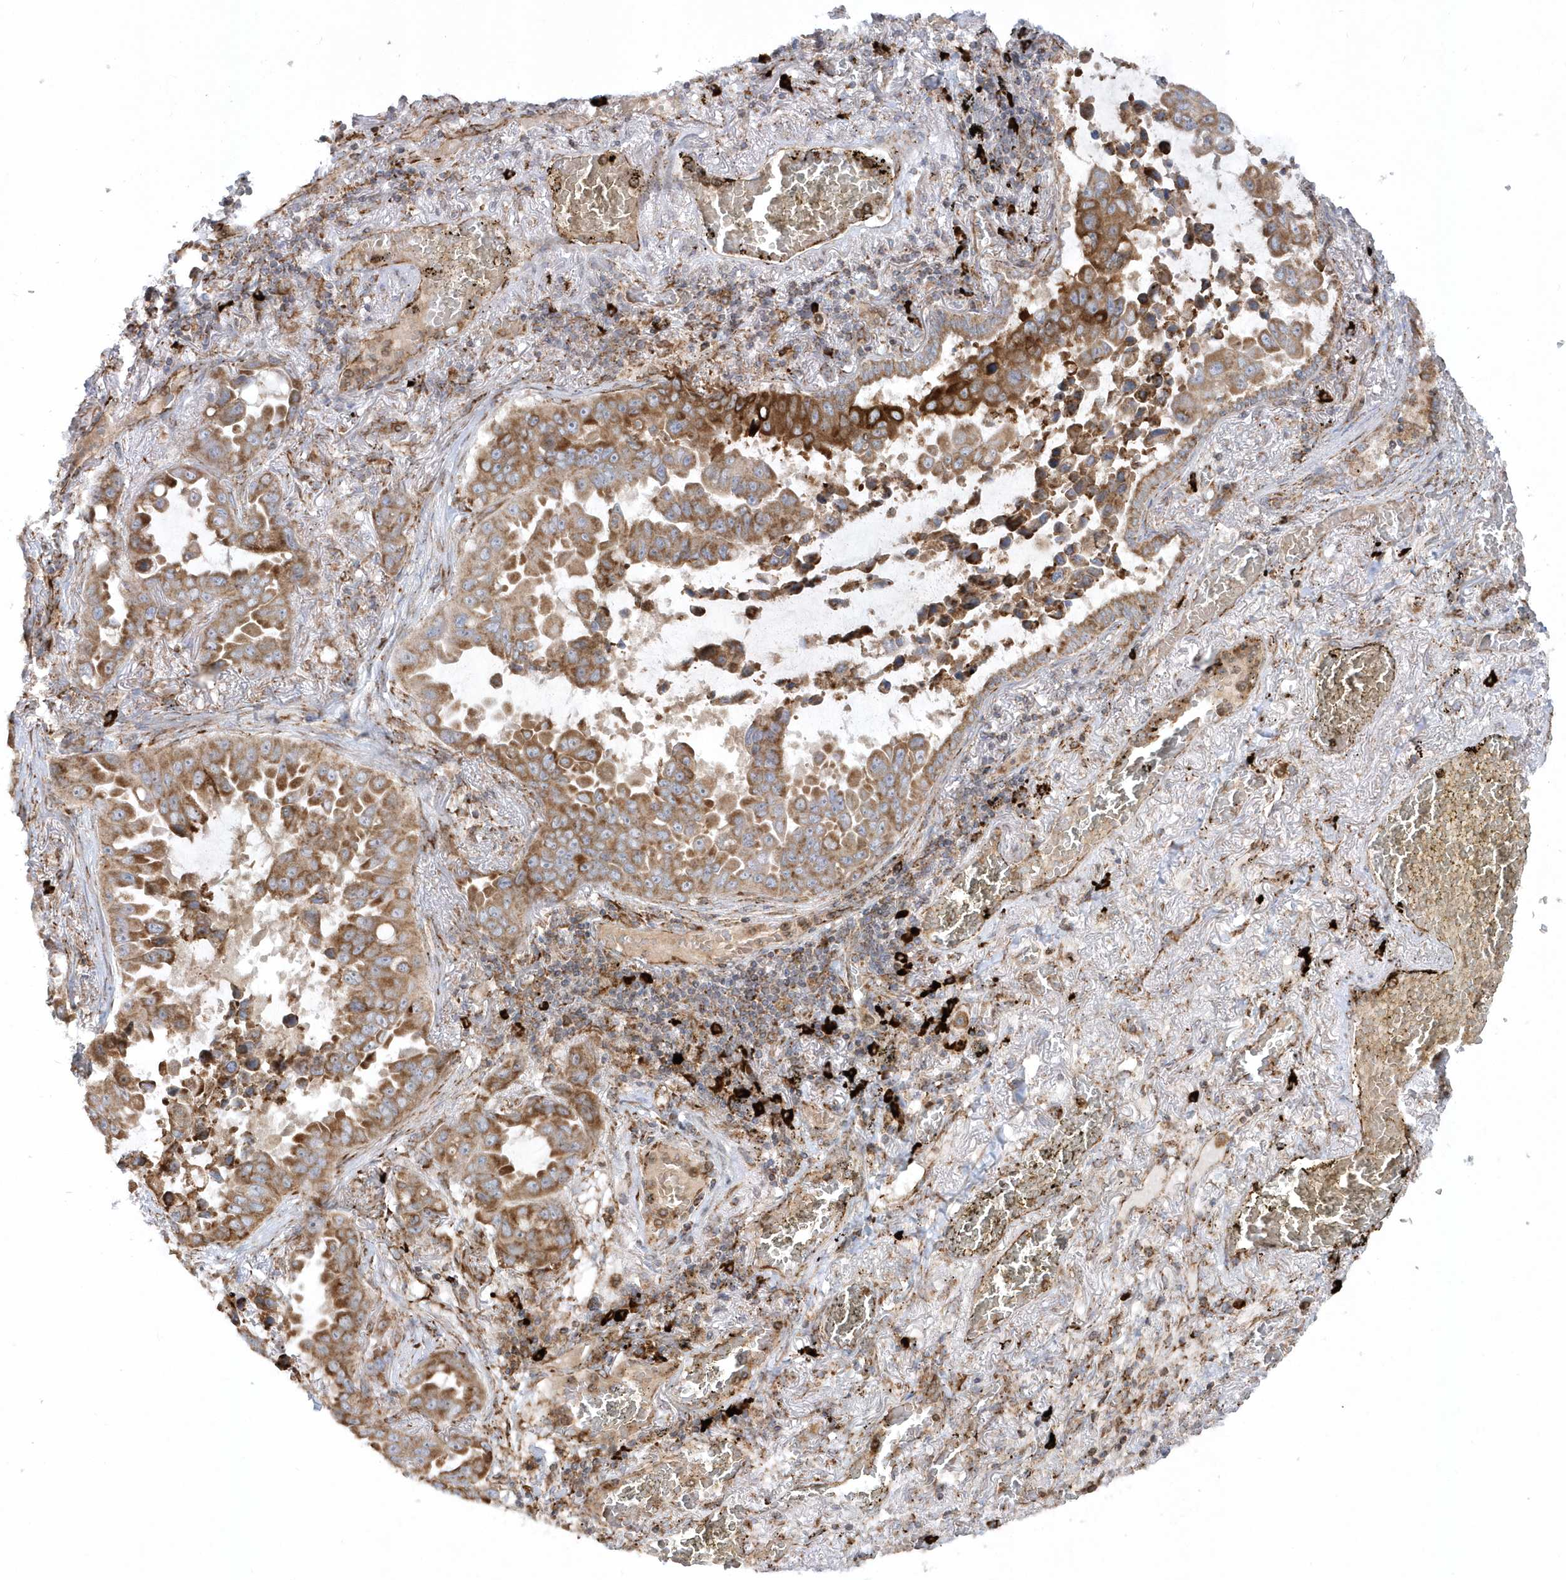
{"staining": {"intensity": "moderate", "quantity": ">75%", "location": "cytoplasmic/membranous"}, "tissue": "lung cancer", "cell_type": "Tumor cells", "image_type": "cancer", "snomed": [{"axis": "morphology", "description": "Adenocarcinoma, NOS"}, {"axis": "topography", "description": "Lung"}], "caption": "Tumor cells demonstrate medium levels of moderate cytoplasmic/membranous expression in about >75% of cells in lung cancer.", "gene": "SH3BP2", "patient": {"sex": "male", "age": 64}}